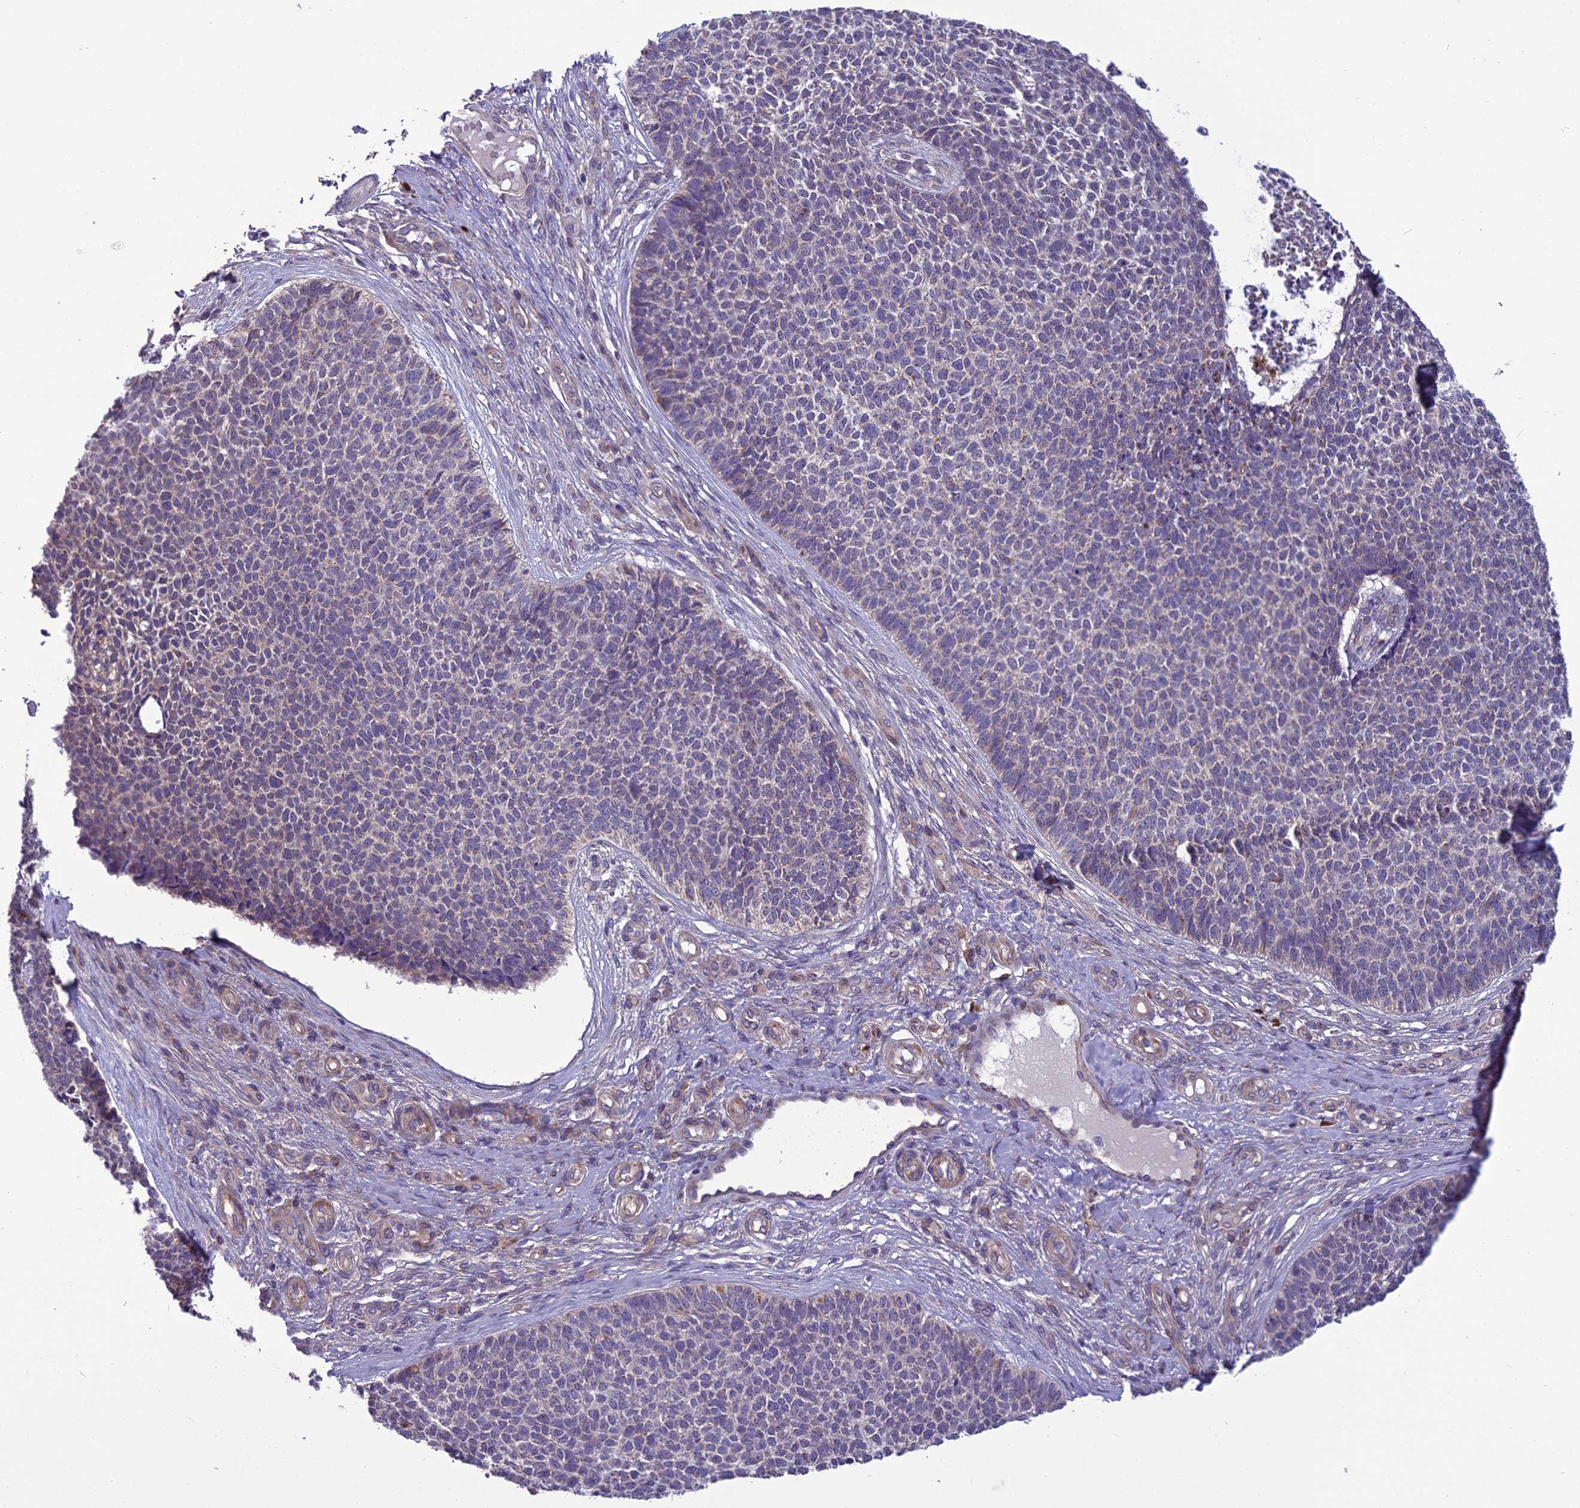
{"staining": {"intensity": "negative", "quantity": "none", "location": "none"}, "tissue": "skin cancer", "cell_type": "Tumor cells", "image_type": "cancer", "snomed": [{"axis": "morphology", "description": "Basal cell carcinoma"}, {"axis": "topography", "description": "Skin"}], "caption": "A photomicrograph of skin cancer (basal cell carcinoma) stained for a protein shows no brown staining in tumor cells.", "gene": "DUS2", "patient": {"sex": "female", "age": 84}}